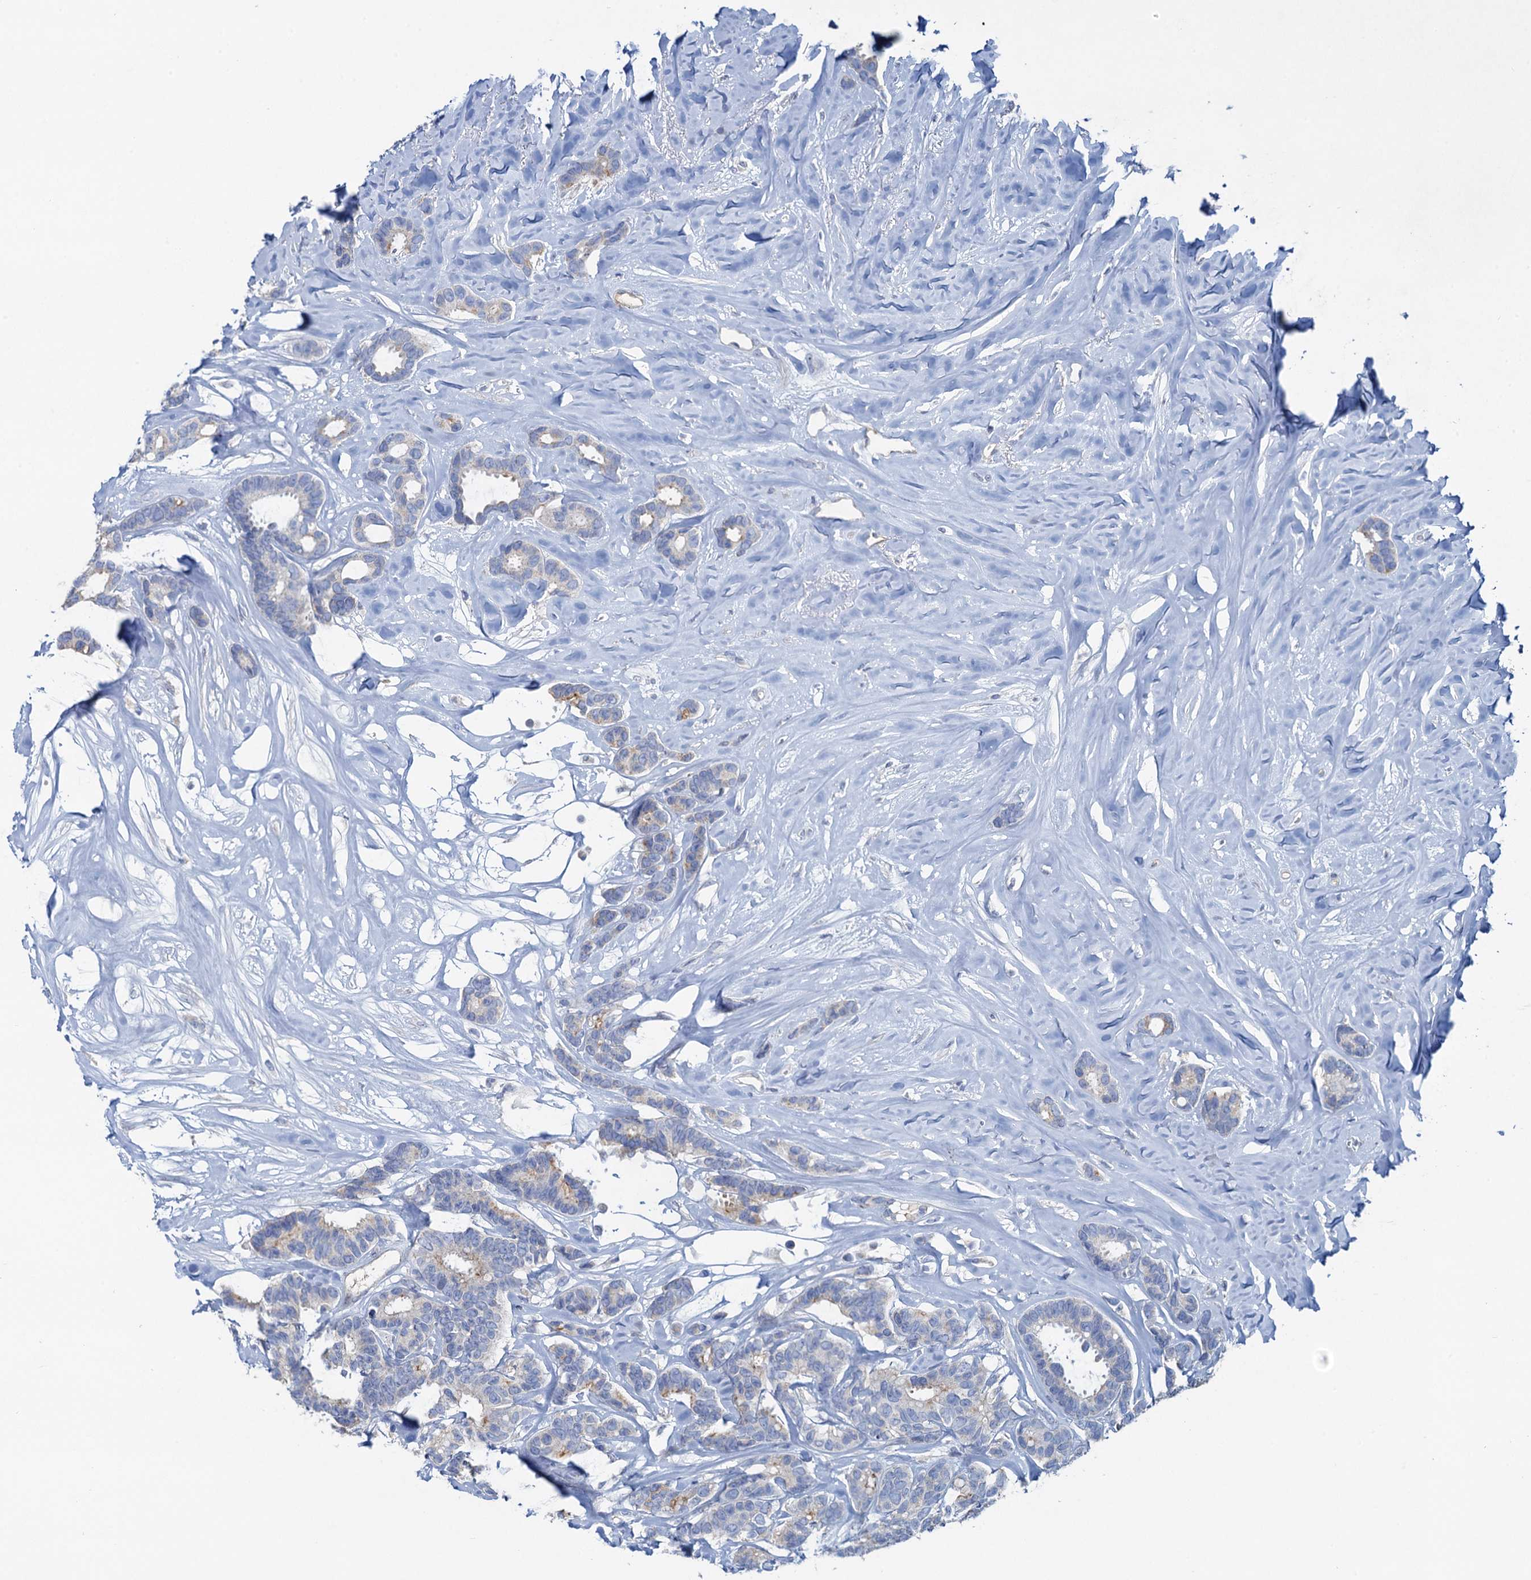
{"staining": {"intensity": "weak", "quantity": "<25%", "location": "cytoplasmic/membranous"}, "tissue": "breast cancer", "cell_type": "Tumor cells", "image_type": "cancer", "snomed": [{"axis": "morphology", "description": "Duct carcinoma"}, {"axis": "topography", "description": "Breast"}], "caption": "The micrograph reveals no staining of tumor cells in breast invasive ductal carcinoma.", "gene": "PLLP", "patient": {"sex": "female", "age": 87}}